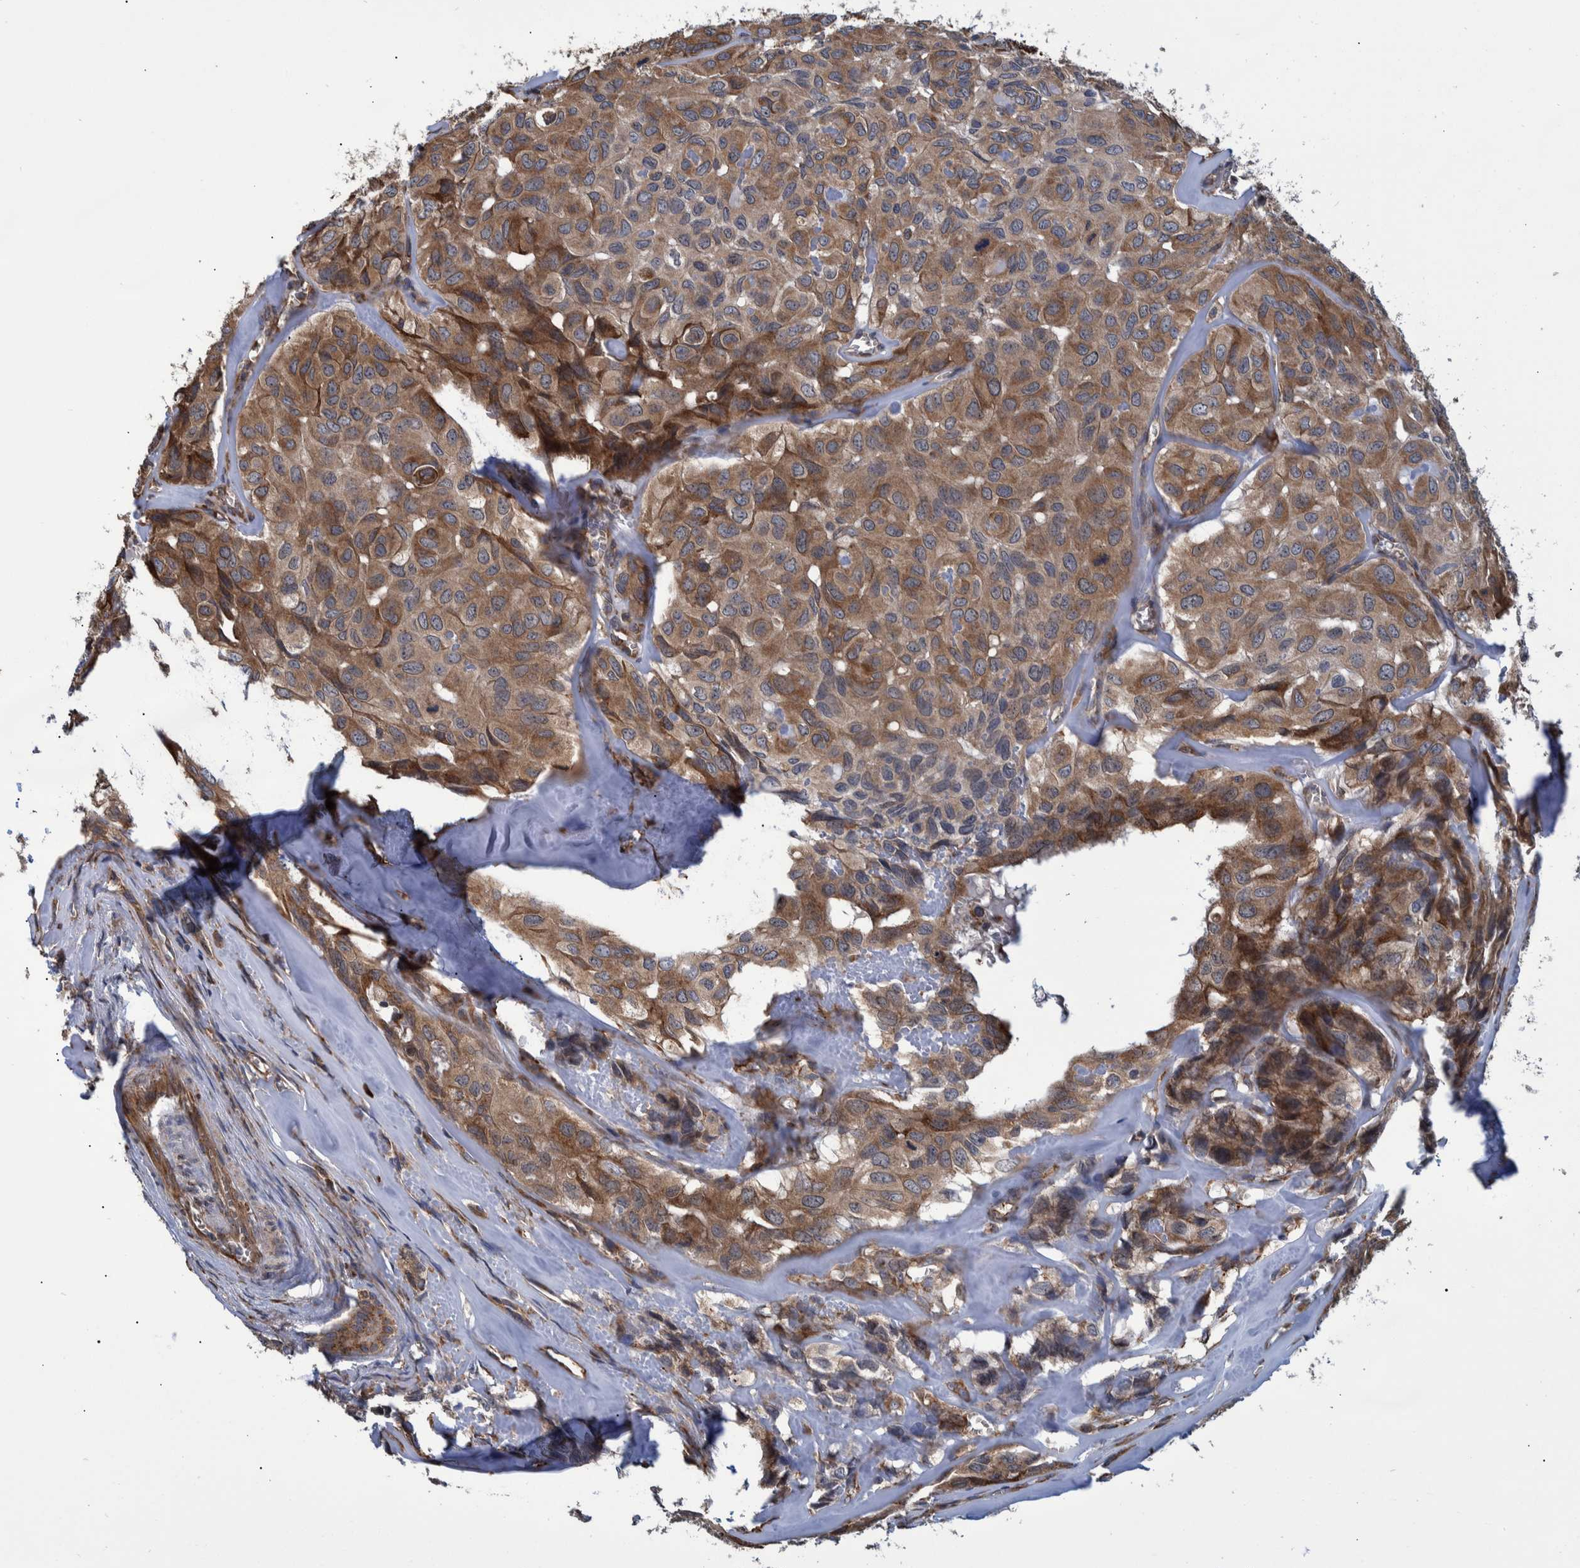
{"staining": {"intensity": "moderate", "quantity": ">75%", "location": "cytoplasmic/membranous"}, "tissue": "head and neck cancer", "cell_type": "Tumor cells", "image_type": "cancer", "snomed": [{"axis": "morphology", "description": "Adenocarcinoma, NOS"}, {"axis": "topography", "description": "Salivary gland, NOS"}, {"axis": "topography", "description": "Head-Neck"}], "caption": "Brown immunohistochemical staining in head and neck adenocarcinoma reveals moderate cytoplasmic/membranous positivity in approximately >75% of tumor cells. The staining was performed using DAB, with brown indicating positive protein expression. Nuclei are stained blue with hematoxylin.", "gene": "SPAG5", "patient": {"sex": "female", "age": 76}}